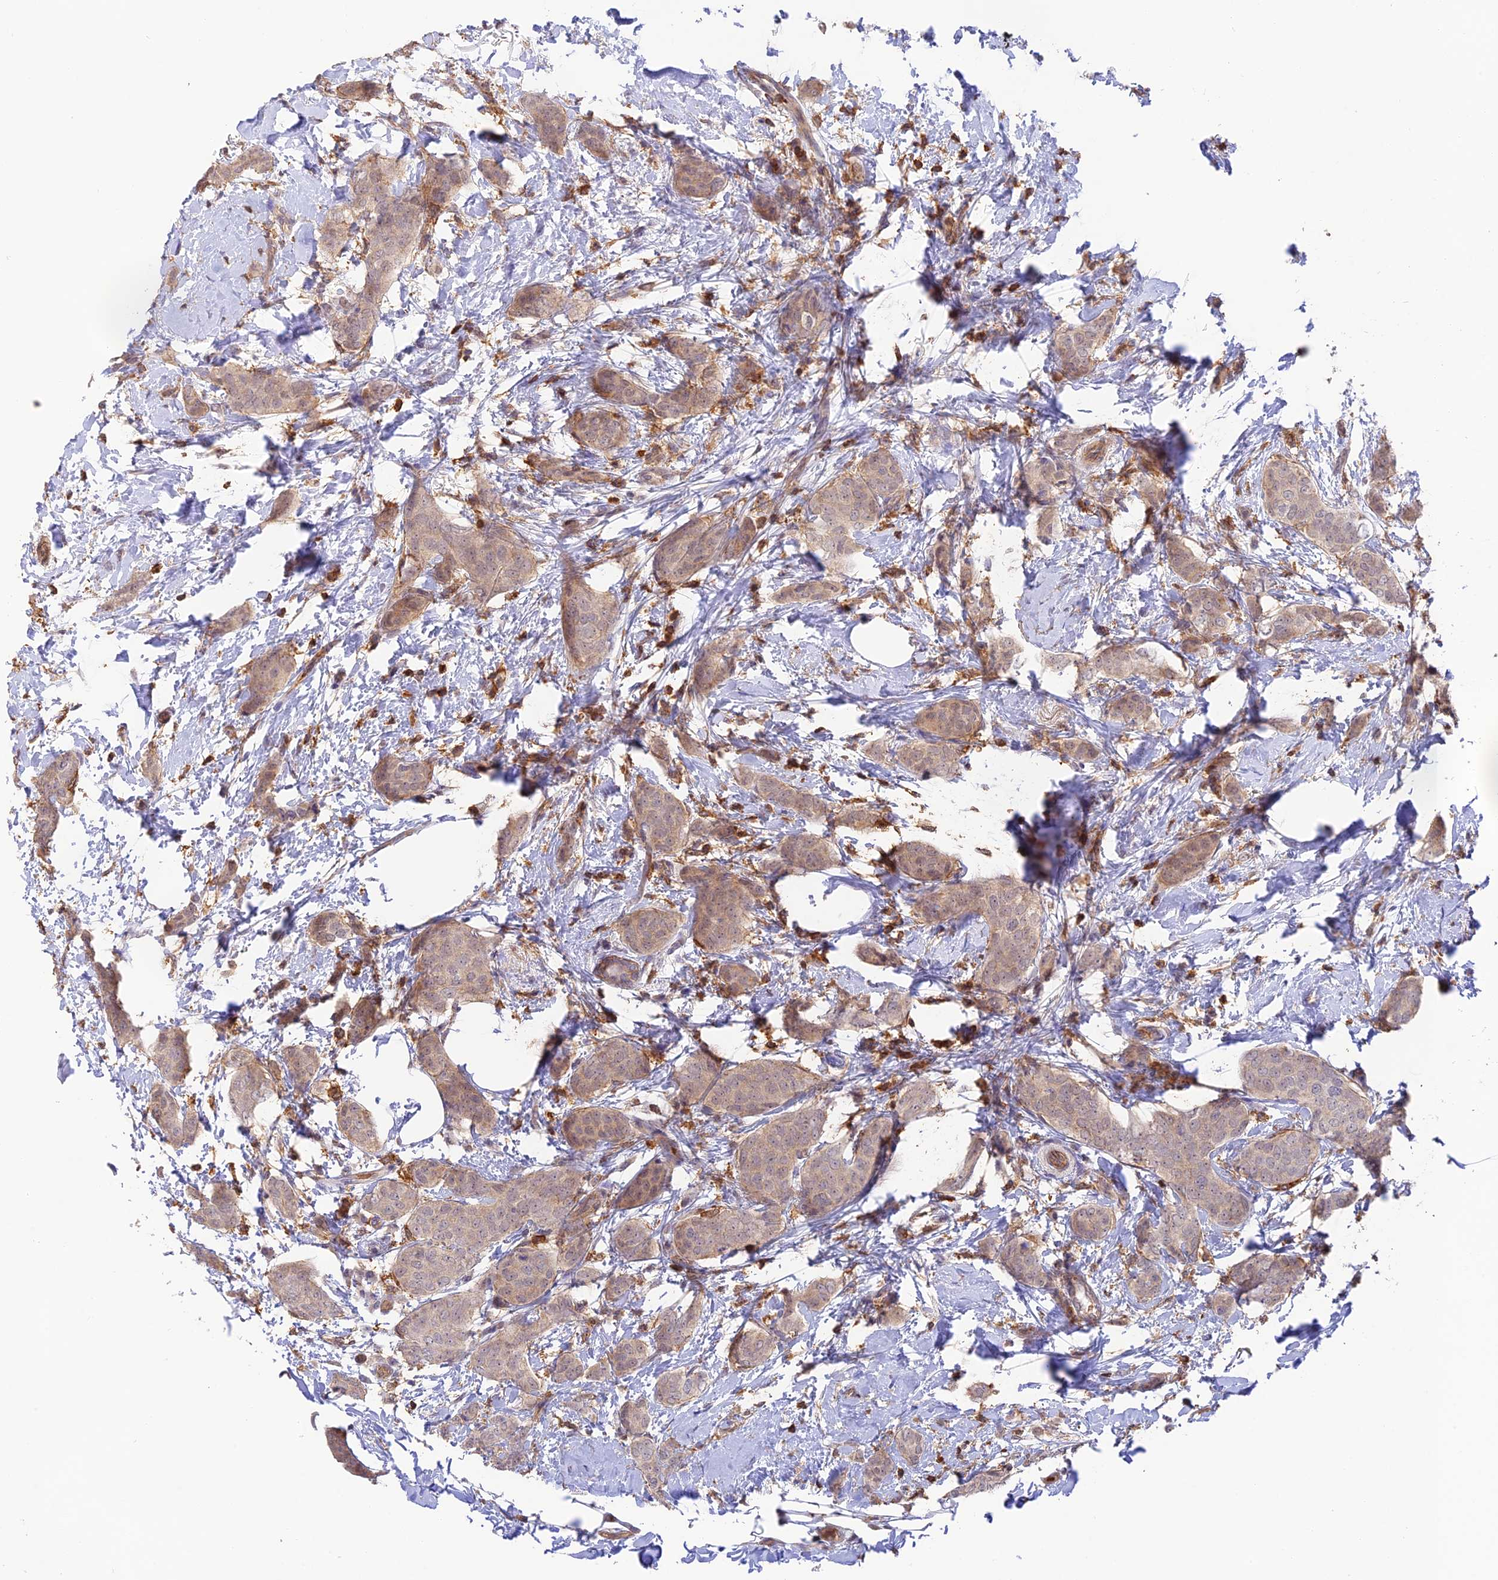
{"staining": {"intensity": "weak", "quantity": ">75%", "location": "cytoplasmic/membranous"}, "tissue": "breast cancer", "cell_type": "Tumor cells", "image_type": "cancer", "snomed": [{"axis": "morphology", "description": "Duct carcinoma"}, {"axis": "topography", "description": "Breast"}], "caption": "Protein staining of breast intraductal carcinoma tissue shows weak cytoplasmic/membranous staining in approximately >75% of tumor cells.", "gene": "DENND1C", "patient": {"sex": "female", "age": 72}}